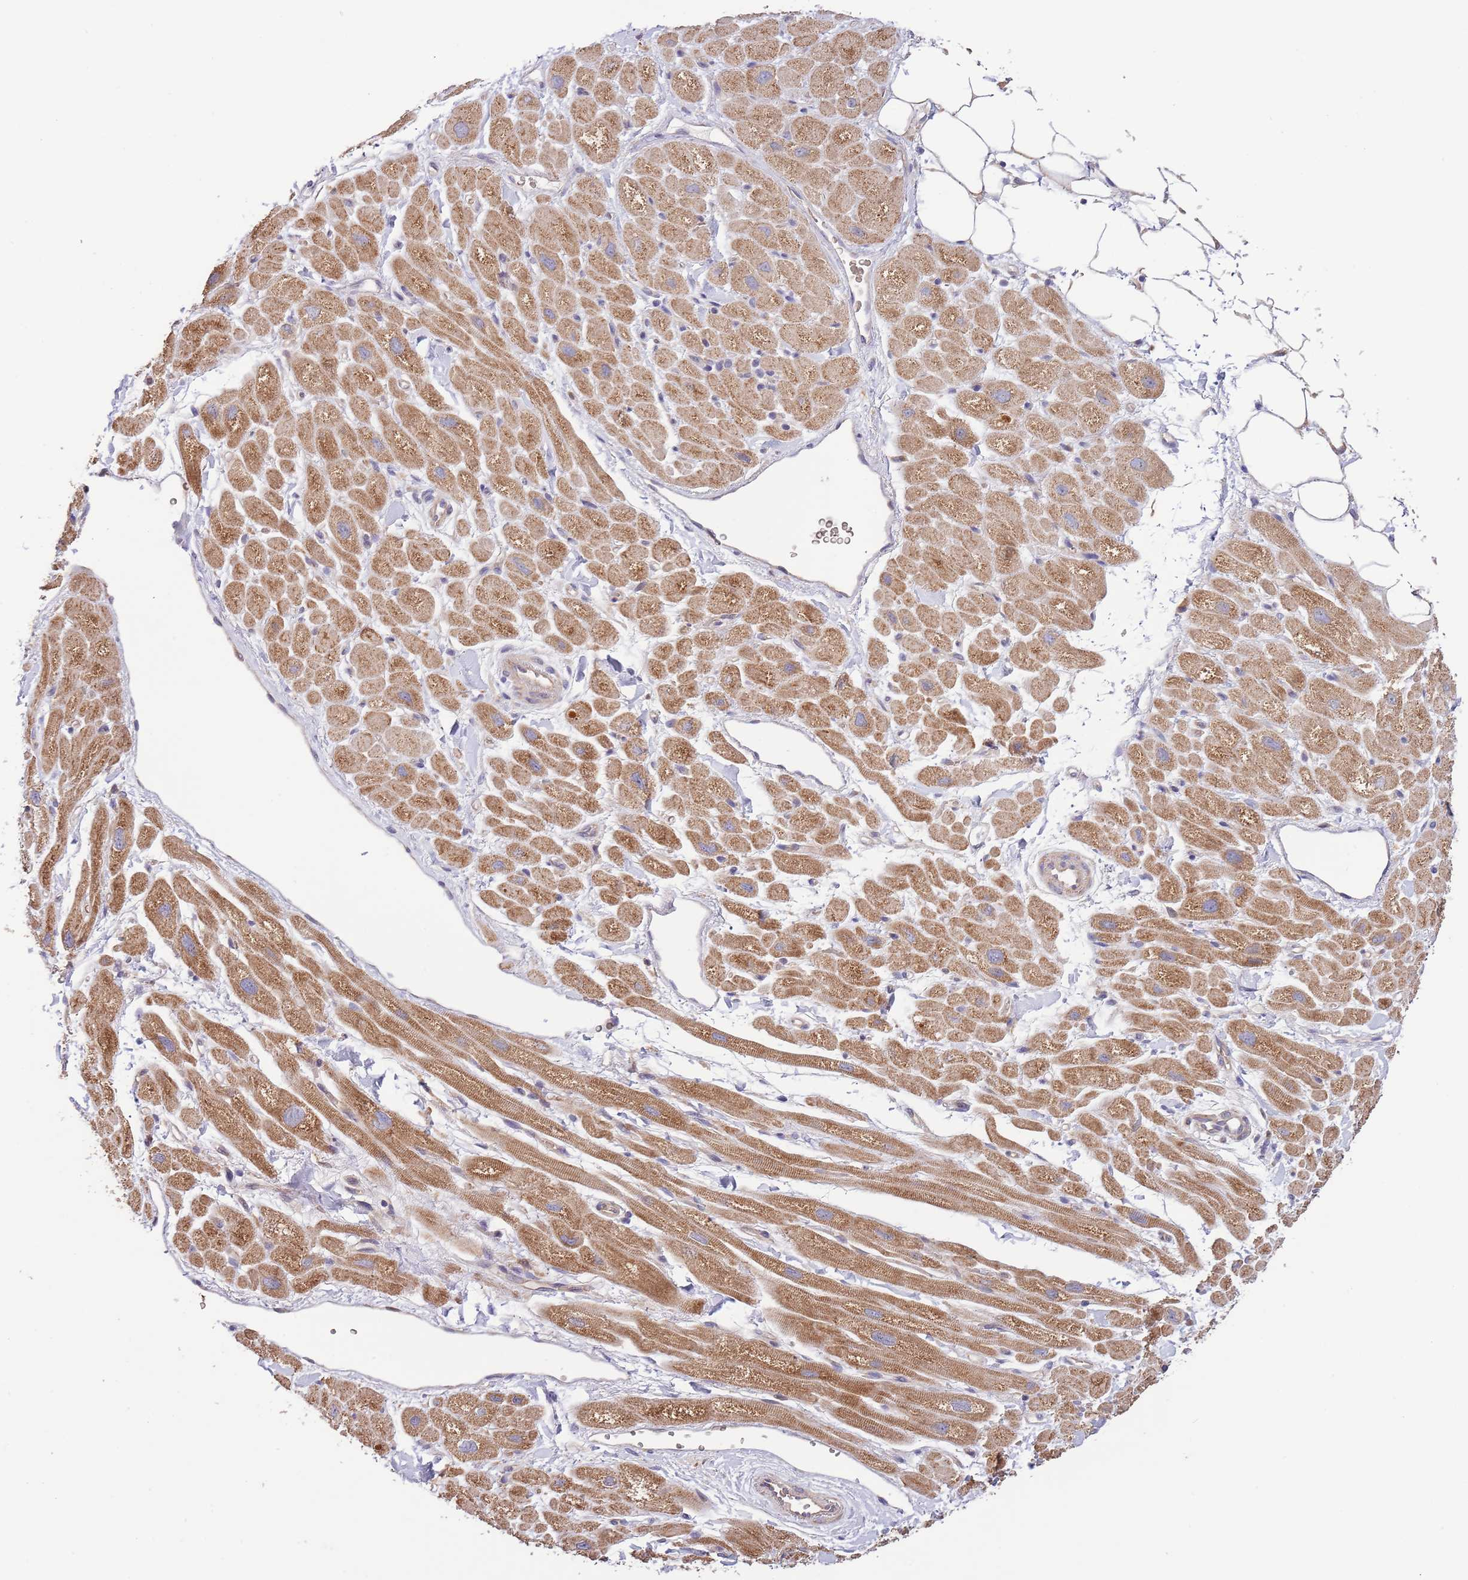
{"staining": {"intensity": "moderate", "quantity": ">75%", "location": "cytoplasmic/membranous"}, "tissue": "heart muscle", "cell_type": "Cardiomyocytes", "image_type": "normal", "snomed": [{"axis": "morphology", "description": "Normal tissue, NOS"}, {"axis": "topography", "description": "Heart"}], "caption": "Approximately >75% of cardiomyocytes in unremarkable heart muscle demonstrate moderate cytoplasmic/membranous protein positivity as visualized by brown immunohistochemical staining.", "gene": "LIPJ", "patient": {"sex": "male", "age": 65}}